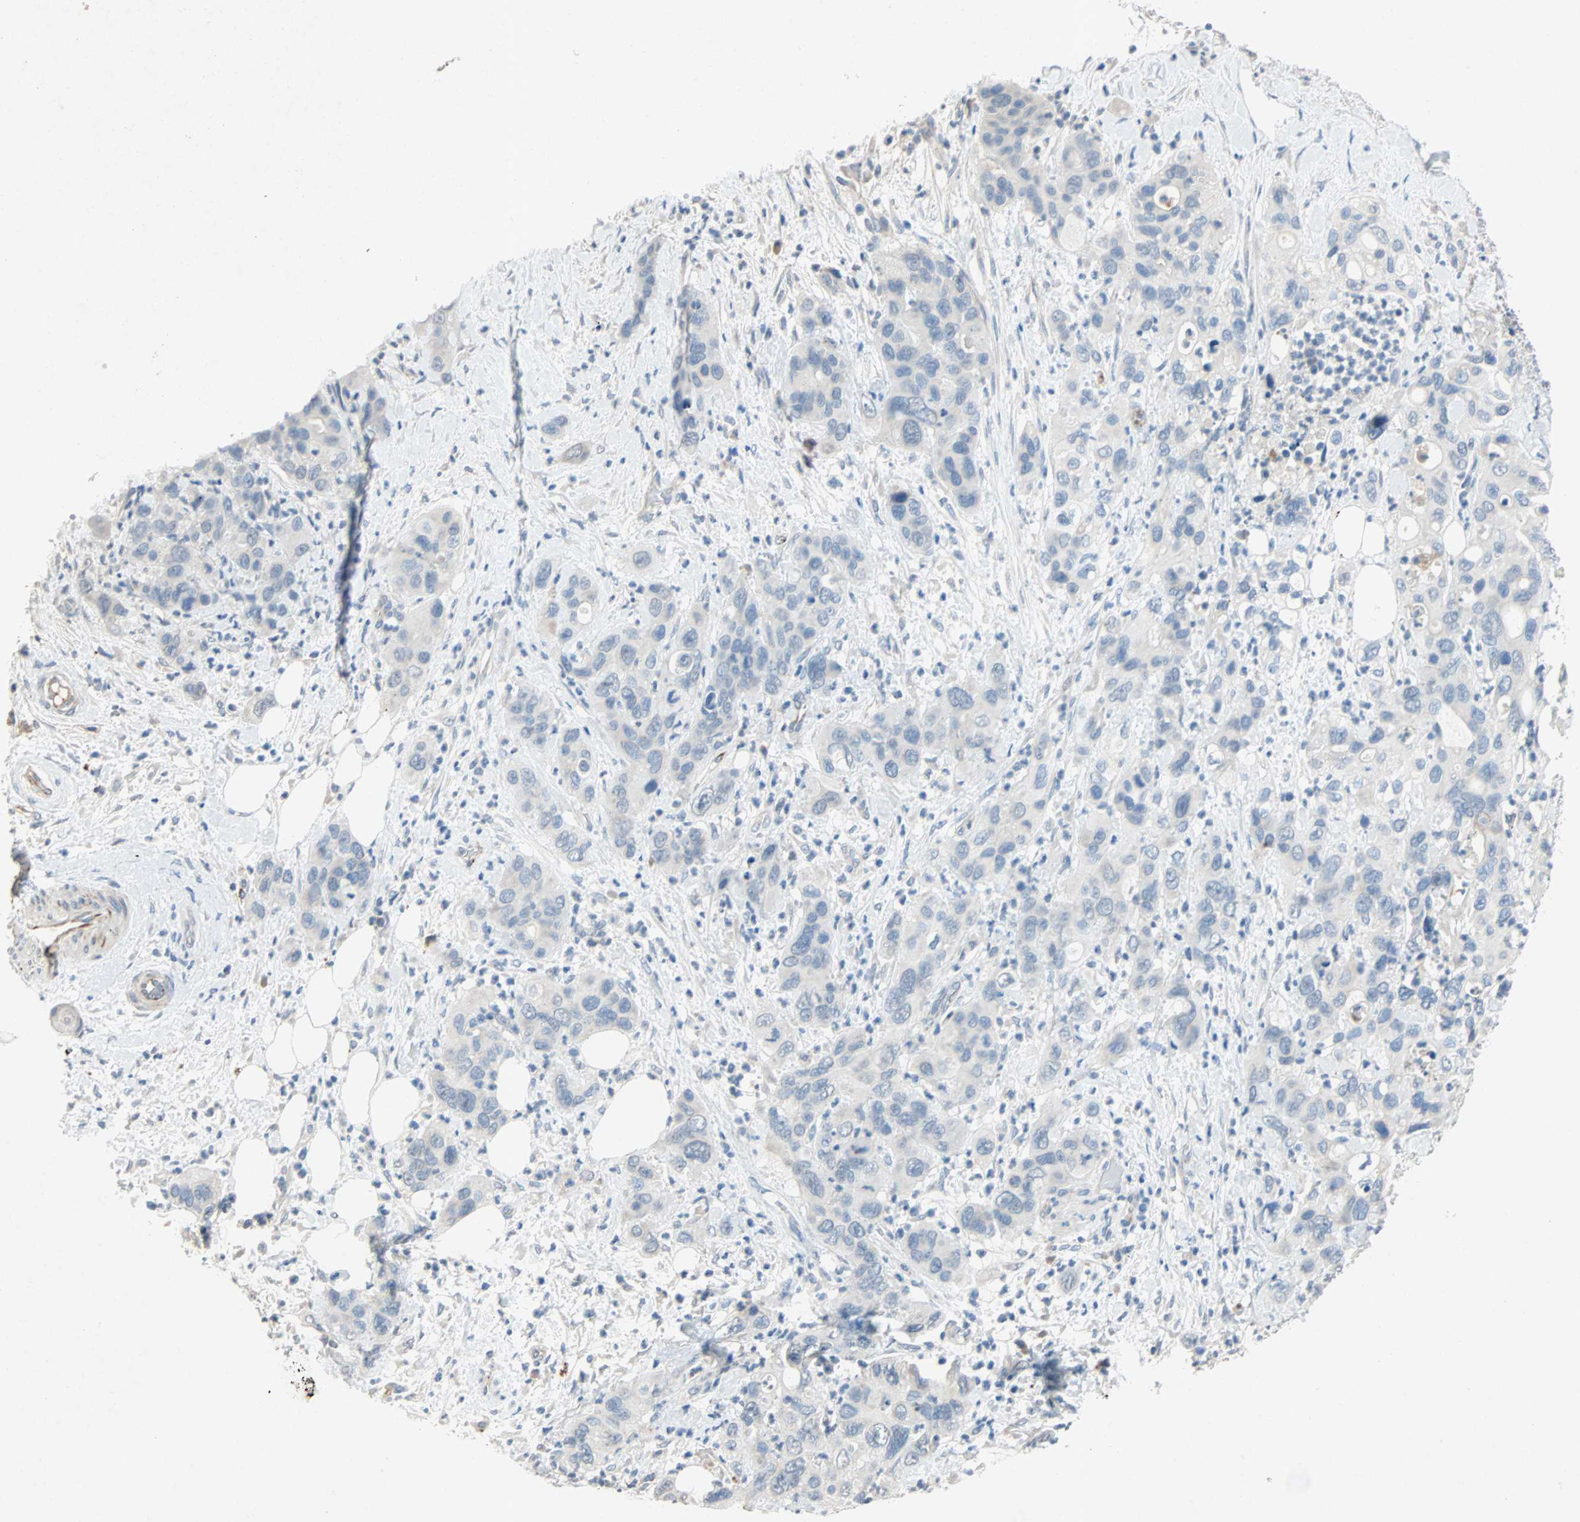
{"staining": {"intensity": "negative", "quantity": "none", "location": "none"}, "tissue": "pancreatic cancer", "cell_type": "Tumor cells", "image_type": "cancer", "snomed": [{"axis": "morphology", "description": "Adenocarcinoma, NOS"}, {"axis": "topography", "description": "Pancreas"}], "caption": "A photomicrograph of pancreatic adenocarcinoma stained for a protein demonstrates no brown staining in tumor cells.", "gene": "PCDHB2", "patient": {"sex": "female", "age": 71}}